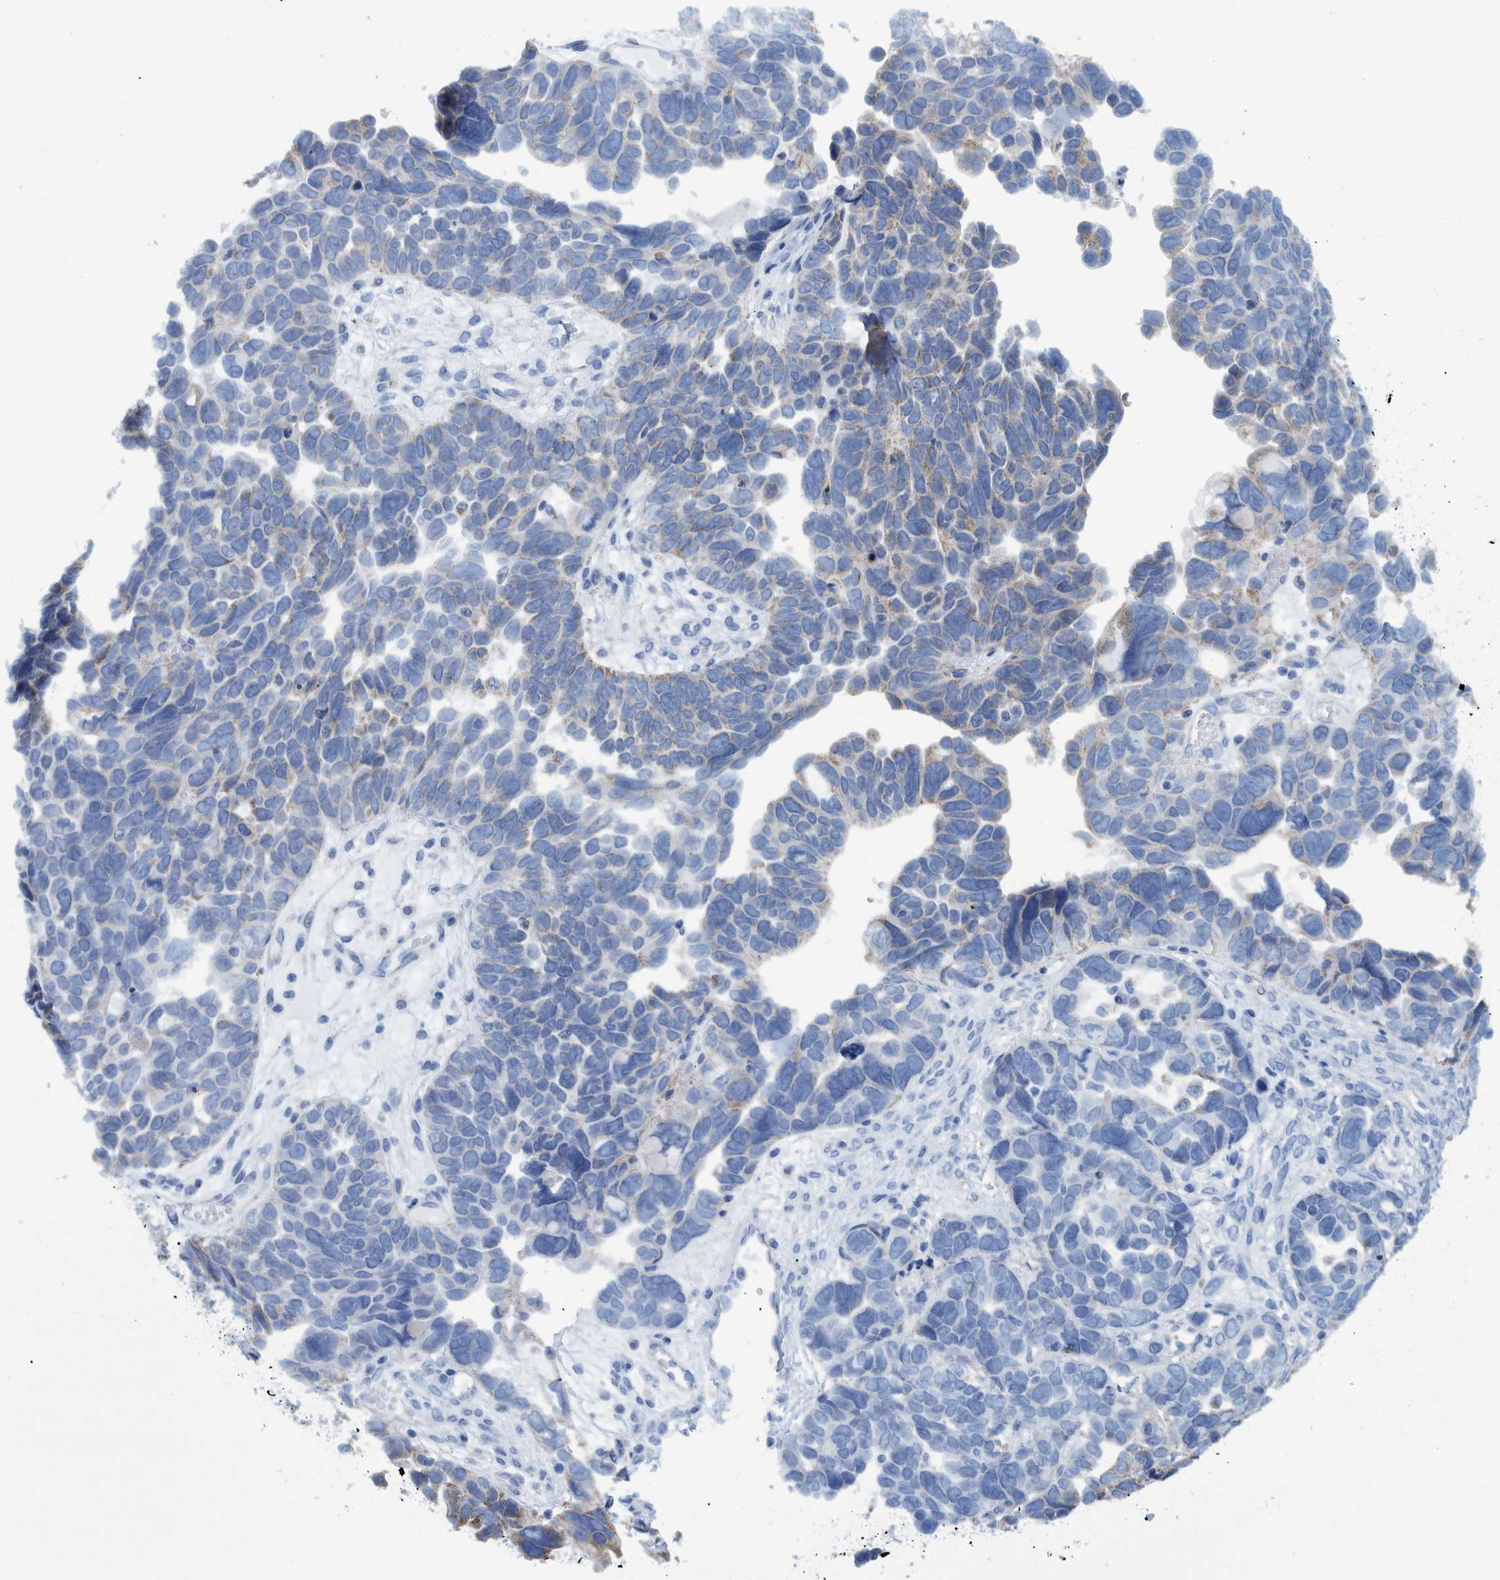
{"staining": {"intensity": "moderate", "quantity": "<25%", "location": "cytoplasmic/membranous"}, "tissue": "ovarian cancer", "cell_type": "Tumor cells", "image_type": "cancer", "snomed": [{"axis": "morphology", "description": "Cystadenocarcinoma, mucinous, NOS"}, {"axis": "topography", "description": "Ovary"}], "caption": "IHC image of ovarian cancer stained for a protein (brown), which exhibits low levels of moderate cytoplasmic/membranous positivity in about <25% of tumor cells.", "gene": "BZW2", "patient": {"sex": "female", "age": 61}}